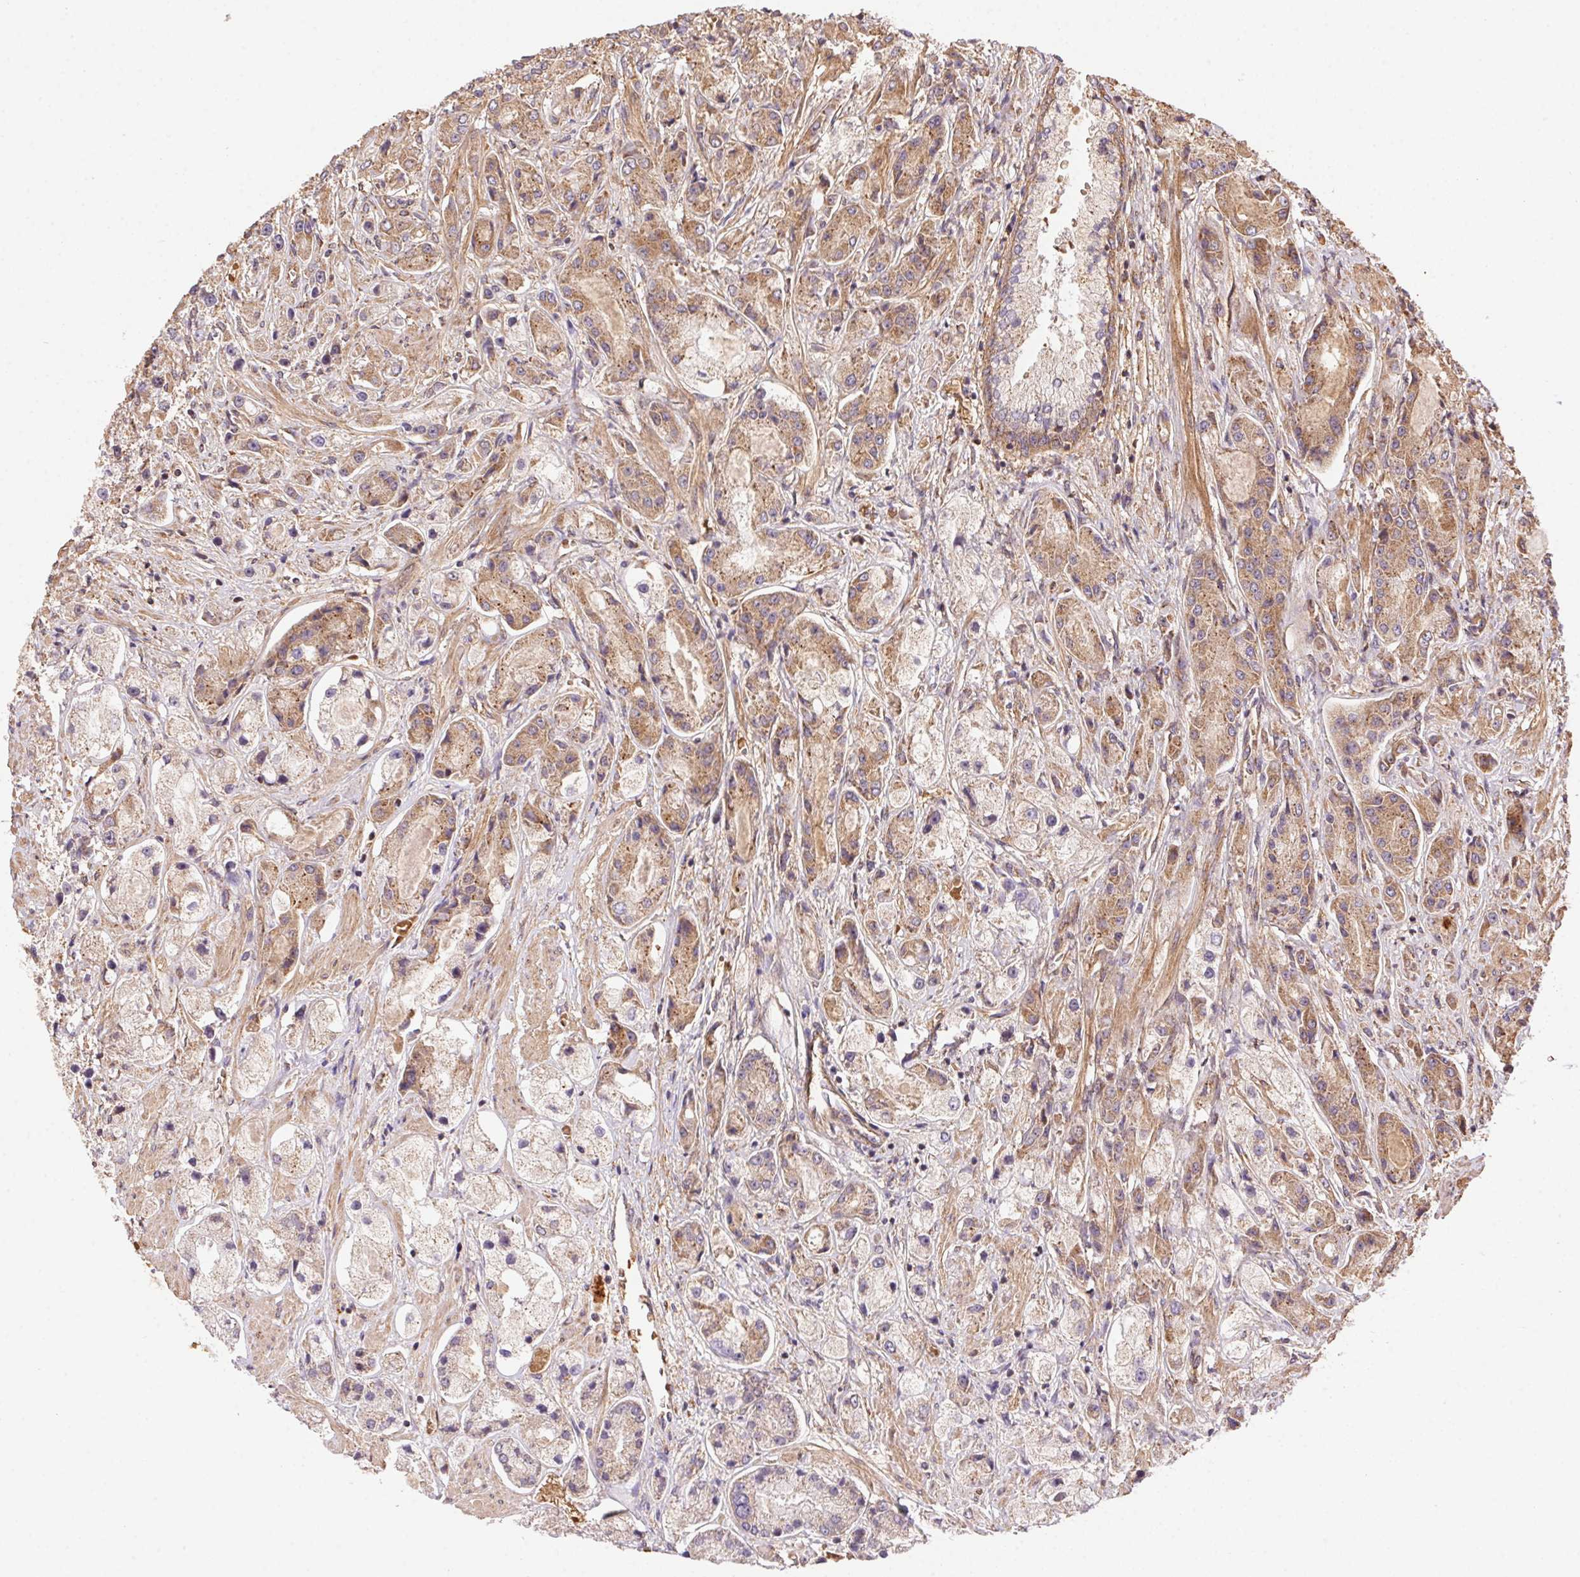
{"staining": {"intensity": "moderate", "quantity": "25%-75%", "location": "cytoplasmic/membranous"}, "tissue": "prostate cancer", "cell_type": "Tumor cells", "image_type": "cancer", "snomed": [{"axis": "morphology", "description": "Adenocarcinoma, High grade"}, {"axis": "topography", "description": "Prostate"}], "caption": "Tumor cells reveal medium levels of moderate cytoplasmic/membranous expression in approximately 25%-75% of cells in human adenocarcinoma (high-grade) (prostate).", "gene": "USE1", "patient": {"sex": "male", "age": 67}}